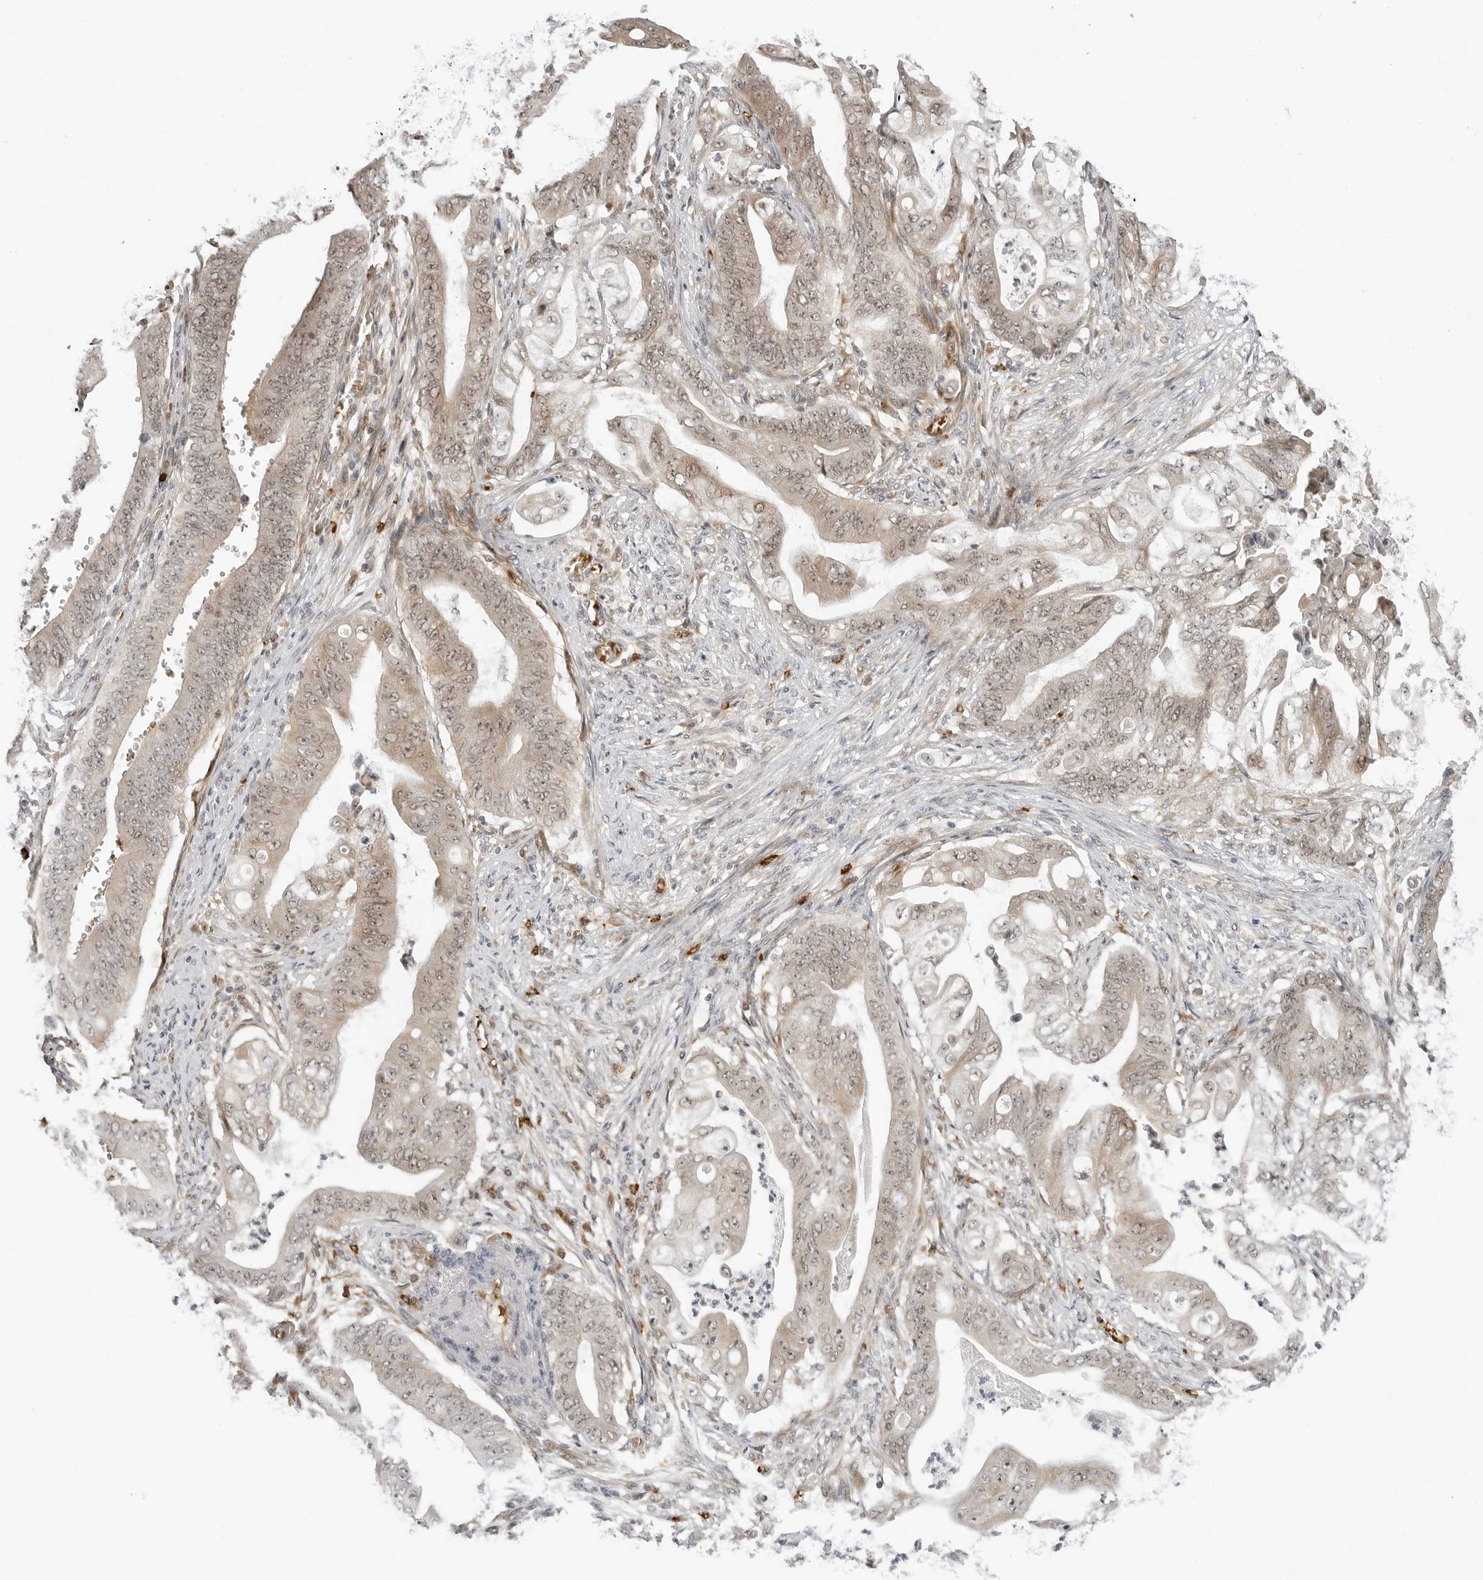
{"staining": {"intensity": "weak", "quantity": "25%-75%", "location": "nuclear"}, "tissue": "stomach cancer", "cell_type": "Tumor cells", "image_type": "cancer", "snomed": [{"axis": "morphology", "description": "Adenocarcinoma, NOS"}, {"axis": "topography", "description": "Stomach"}], "caption": "Protein expression analysis of human stomach cancer reveals weak nuclear expression in approximately 25%-75% of tumor cells. (Stains: DAB (3,3'-diaminobenzidine) in brown, nuclei in blue, Microscopy: brightfield microscopy at high magnification).", "gene": "SUGCT", "patient": {"sex": "female", "age": 73}}